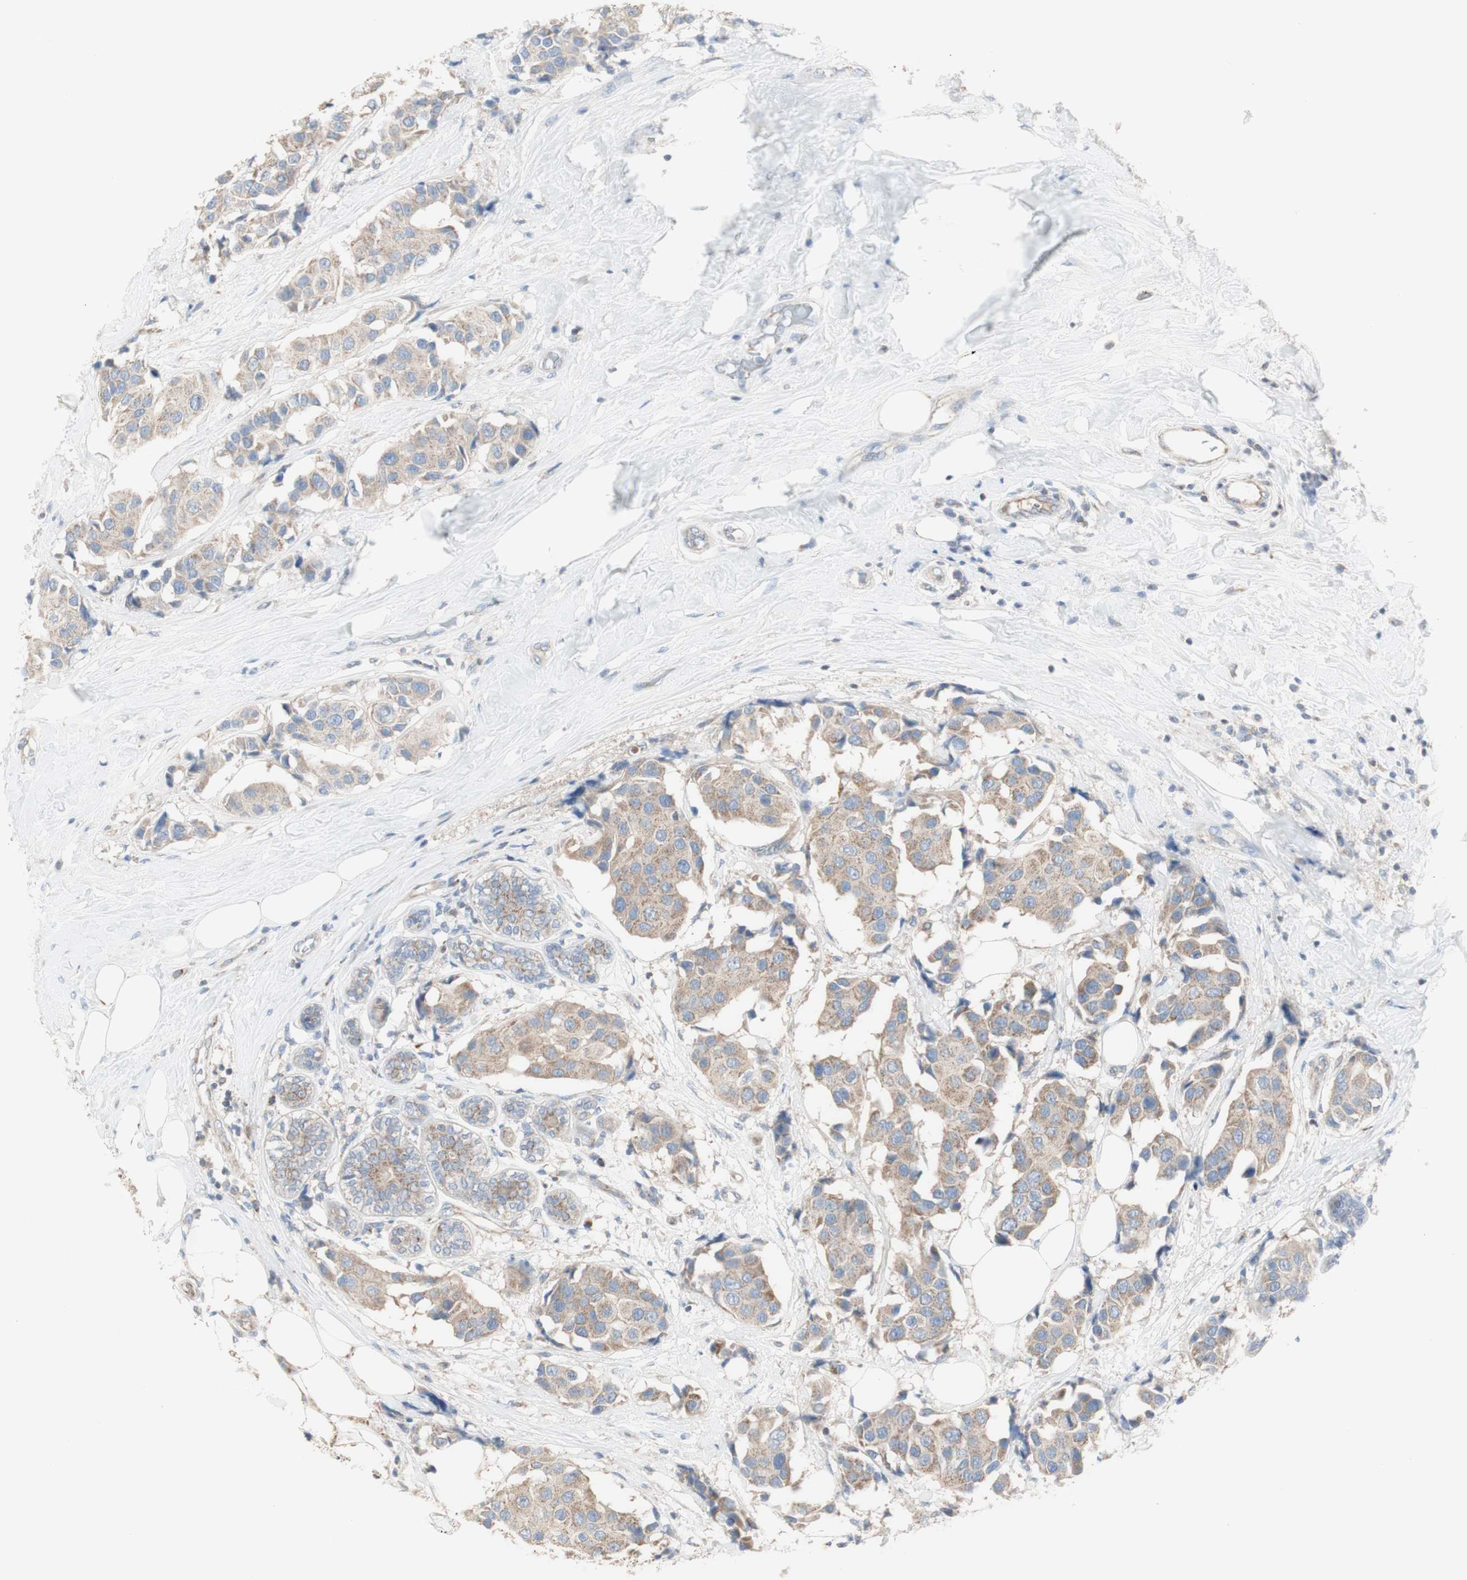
{"staining": {"intensity": "moderate", "quantity": "25%-75%", "location": "cytoplasmic/membranous"}, "tissue": "breast cancer", "cell_type": "Tumor cells", "image_type": "cancer", "snomed": [{"axis": "morphology", "description": "Normal tissue, NOS"}, {"axis": "morphology", "description": "Duct carcinoma"}, {"axis": "topography", "description": "Breast"}], "caption": "Immunohistochemical staining of human breast cancer shows medium levels of moderate cytoplasmic/membranous protein expression in about 25%-75% of tumor cells. (Stains: DAB (3,3'-diaminobenzidine) in brown, nuclei in blue, Microscopy: brightfield microscopy at high magnification).", "gene": "C3orf52", "patient": {"sex": "female", "age": 39}}